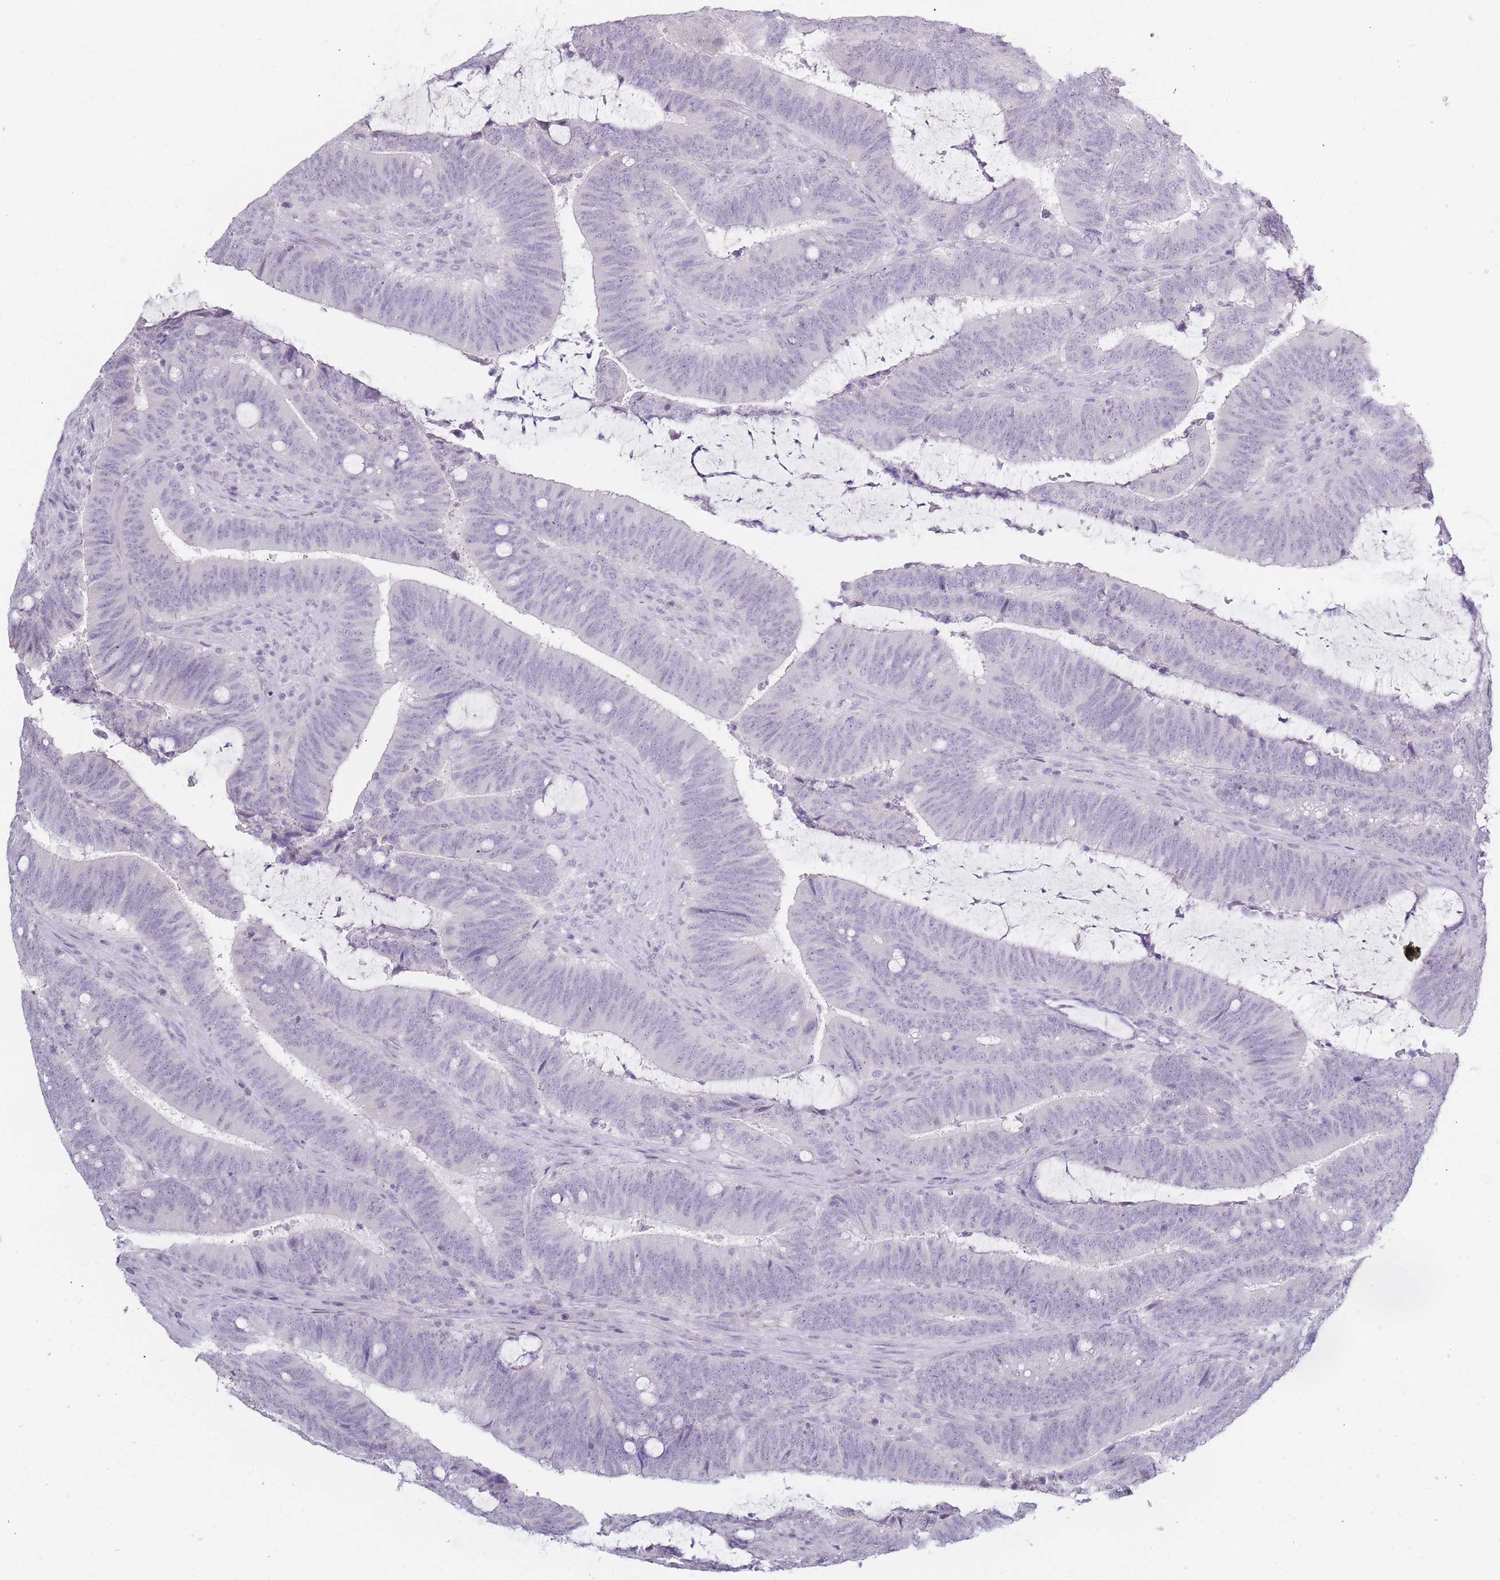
{"staining": {"intensity": "negative", "quantity": "none", "location": "none"}, "tissue": "colorectal cancer", "cell_type": "Tumor cells", "image_type": "cancer", "snomed": [{"axis": "morphology", "description": "Adenocarcinoma, NOS"}, {"axis": "topography", "description": "Colon"}], "caption": "This is an immunohistochemistry (IHC) histopathology image of human colorectal cancer (adenocarcinoma). There is no expression in tumor cells.", "gene": "INS", "patient": {"sex": "female", "age": 43}}